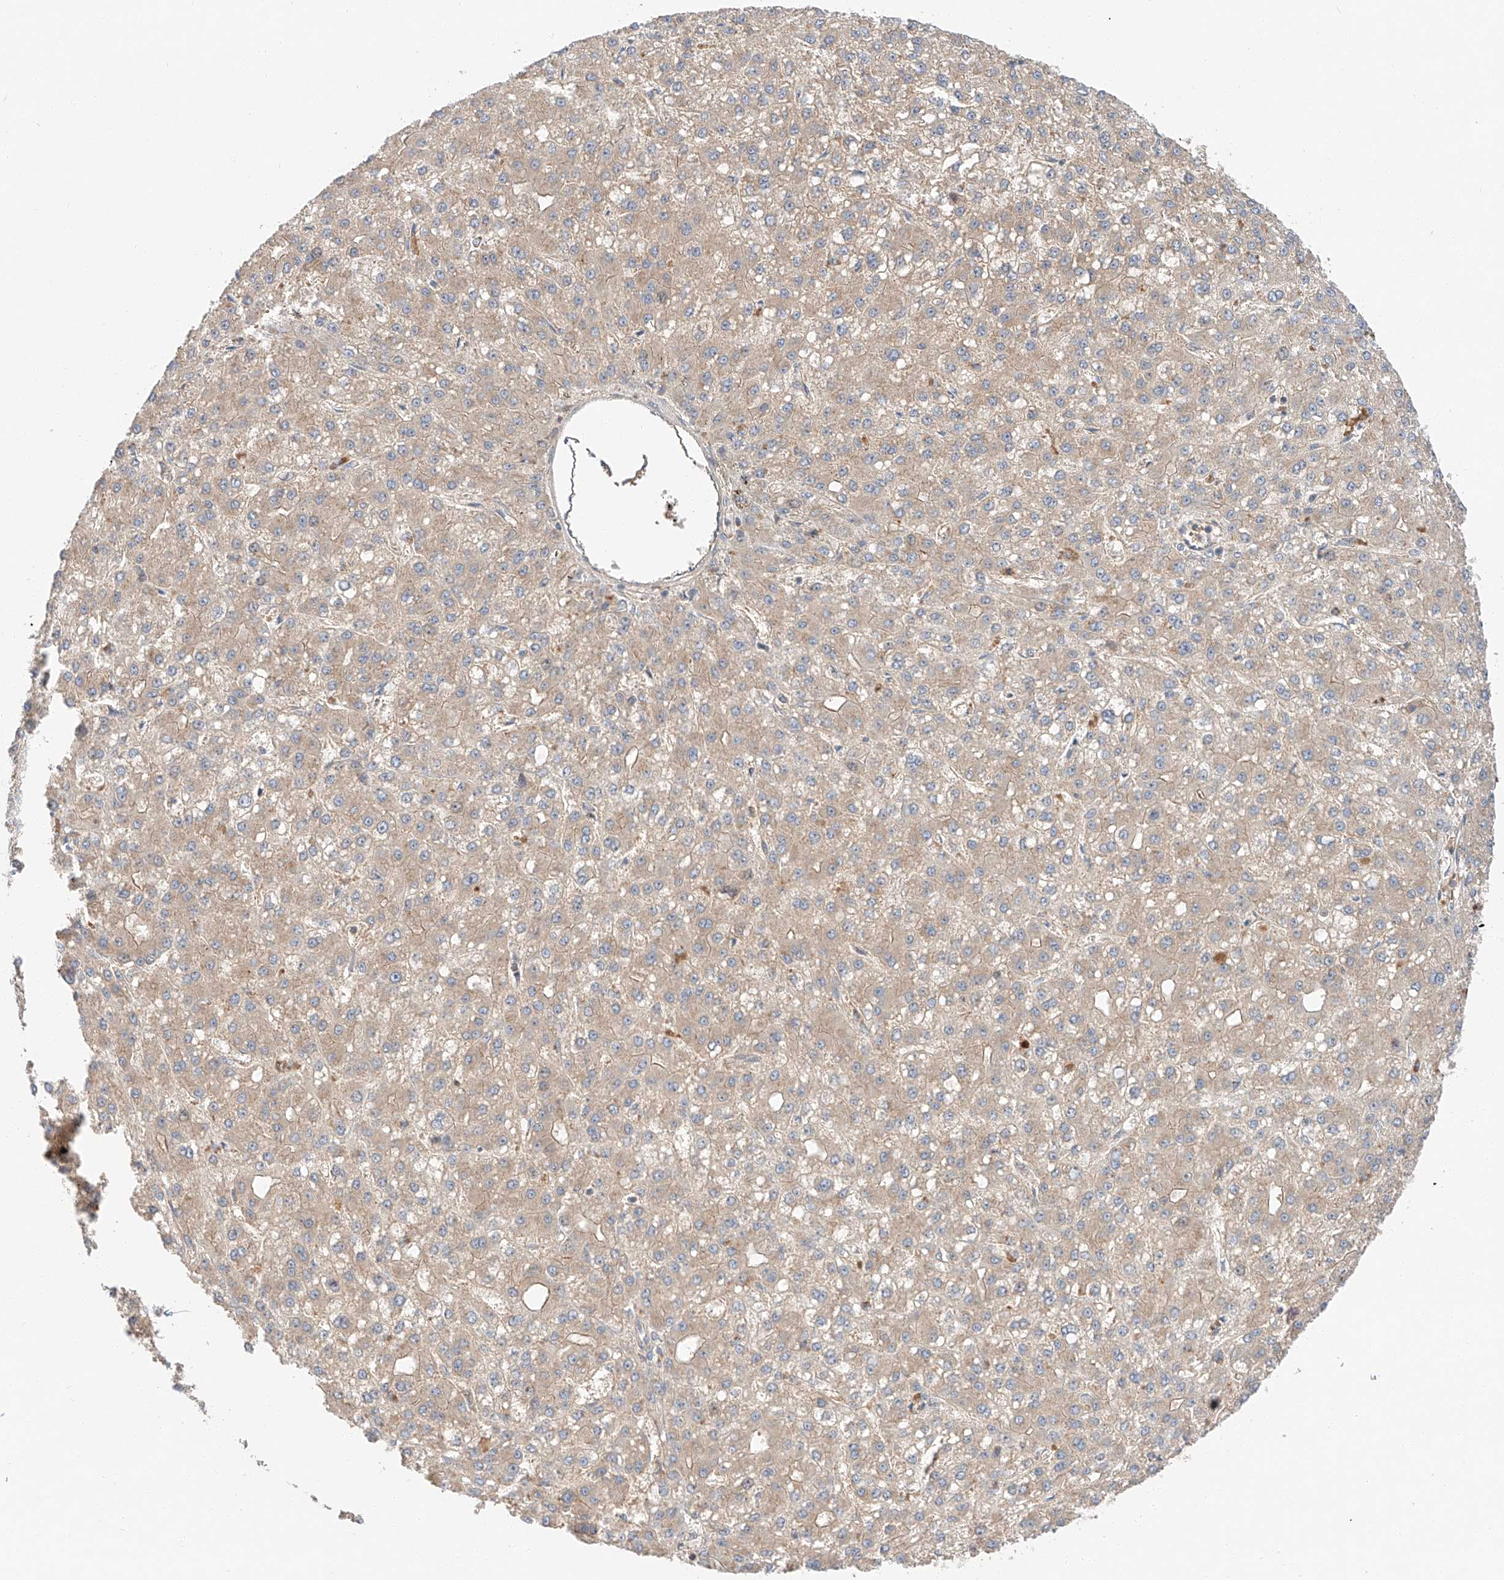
{"staining": {"intensity": "weak", "quantity": ">75%", "location": "cytoplasmic/membranous"}, "tissue": "liver cancer", "cell_type": "Tumor cells", "image_type": "cancer", "snomed": [{"axis": "morphology", "description": "Carcinoma, Hepatocellular, NOS"}, {"axis": "topography", "description": "Liver"}], "caption": "Immunohistochemistry (IHC) micrograph of hepatocellular carcinoma (liver) stained for a protein (brown), which displays low levels of weak cytoplasmic/membranous expression in about >75% of tumor cells.", "gene": "XPNPEP1", "patient": {"sex": "male", "age": 67}}